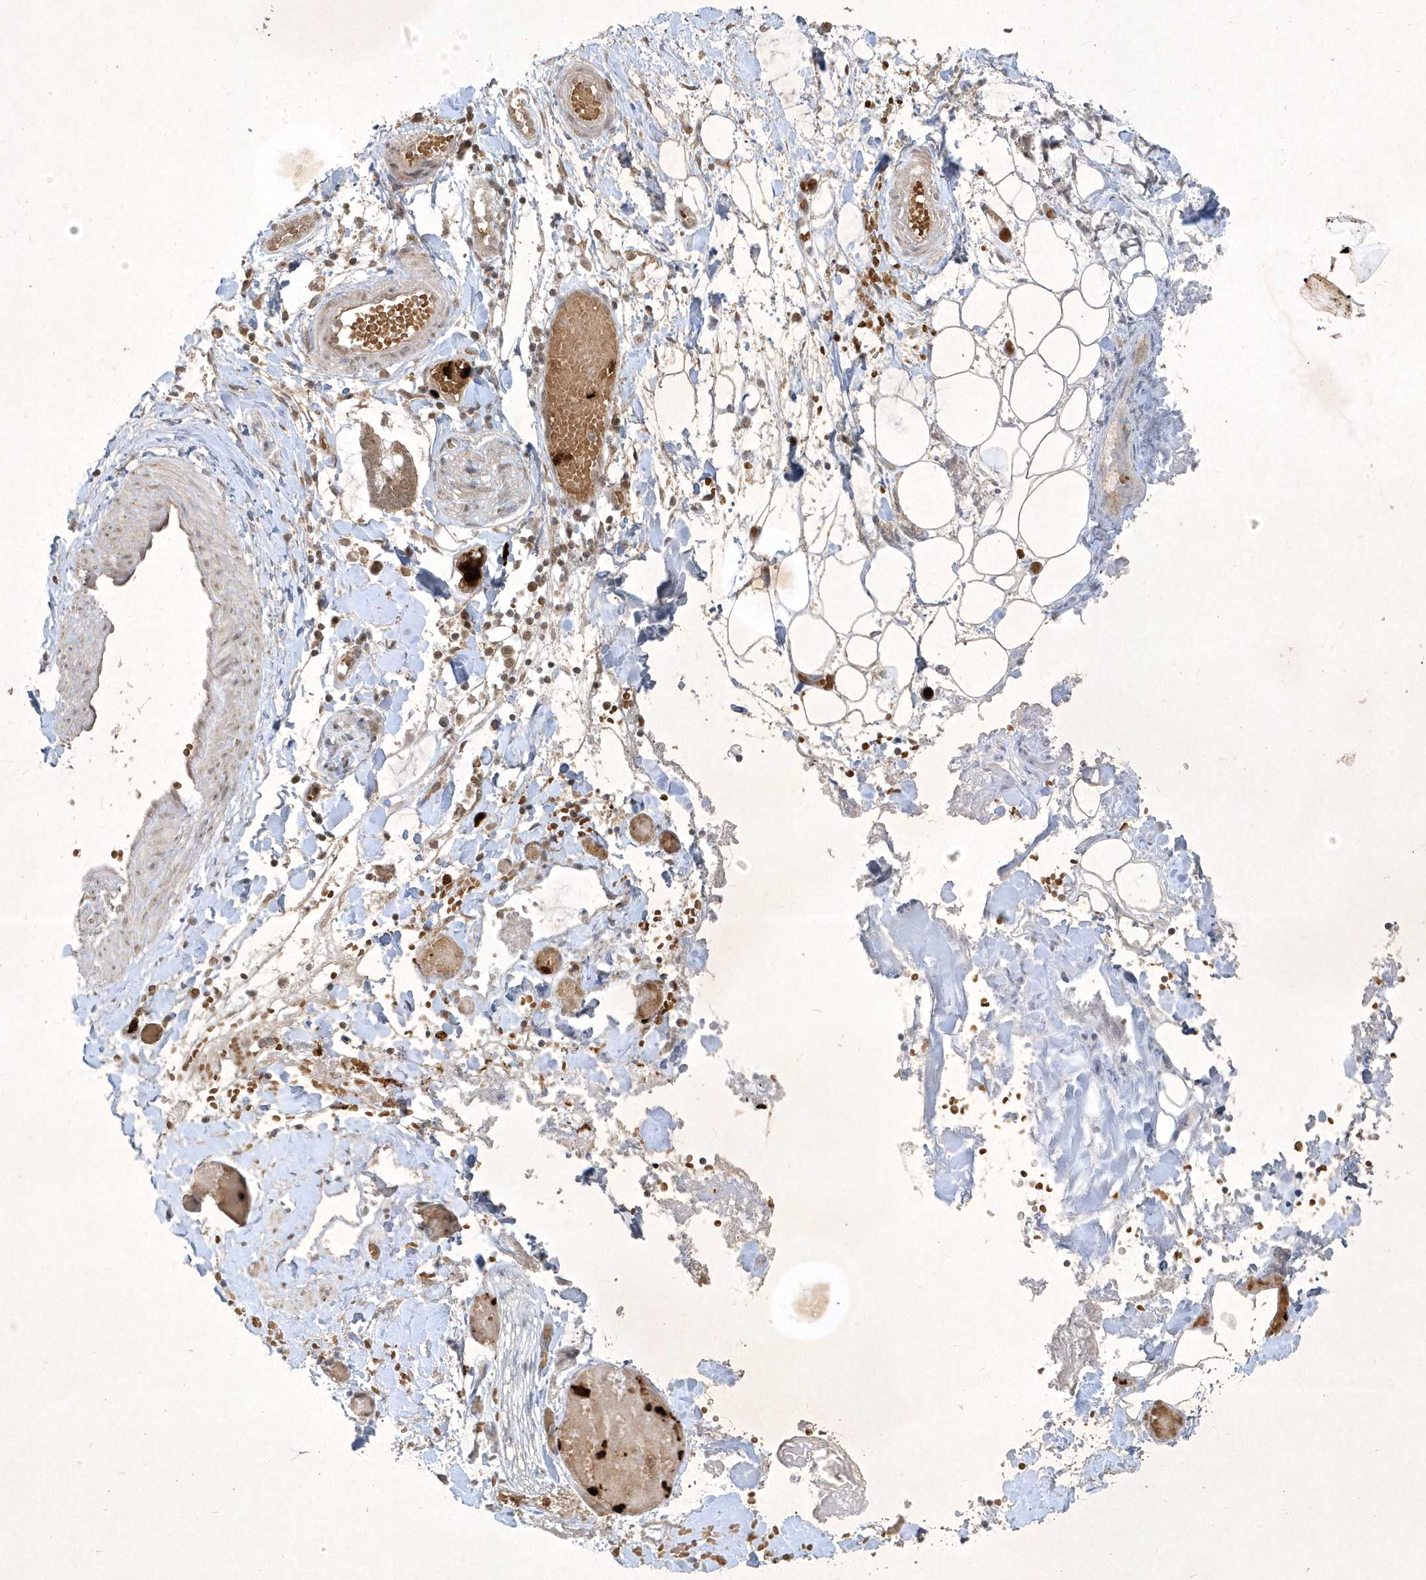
{"staining": {"intensity": "weak", "quantity": ">75%", "location": "cytoplasmic/membranous"}, "tissue": "adipose tissue", "cell_type": "Adipocytes", "image_type": "normal", "snomed": [{"axis": "morphology", "description": "Normal tissue, NOS"}, {"axis": "morphology", "description": "Adenocarcinoma, NOS"}, {"axis": "topography", "description": "Smooth muscle"}, {"axis": "topography", "description": "Colon"}], "caption": "Unremarkable adipose tissue displays weak cytoplasmic/membranous staining in about >75% of adipocytes, visualized by immunohistochemistry.", "gene": "ZNF213", "patient": {"sex": "male", "age": 14}}